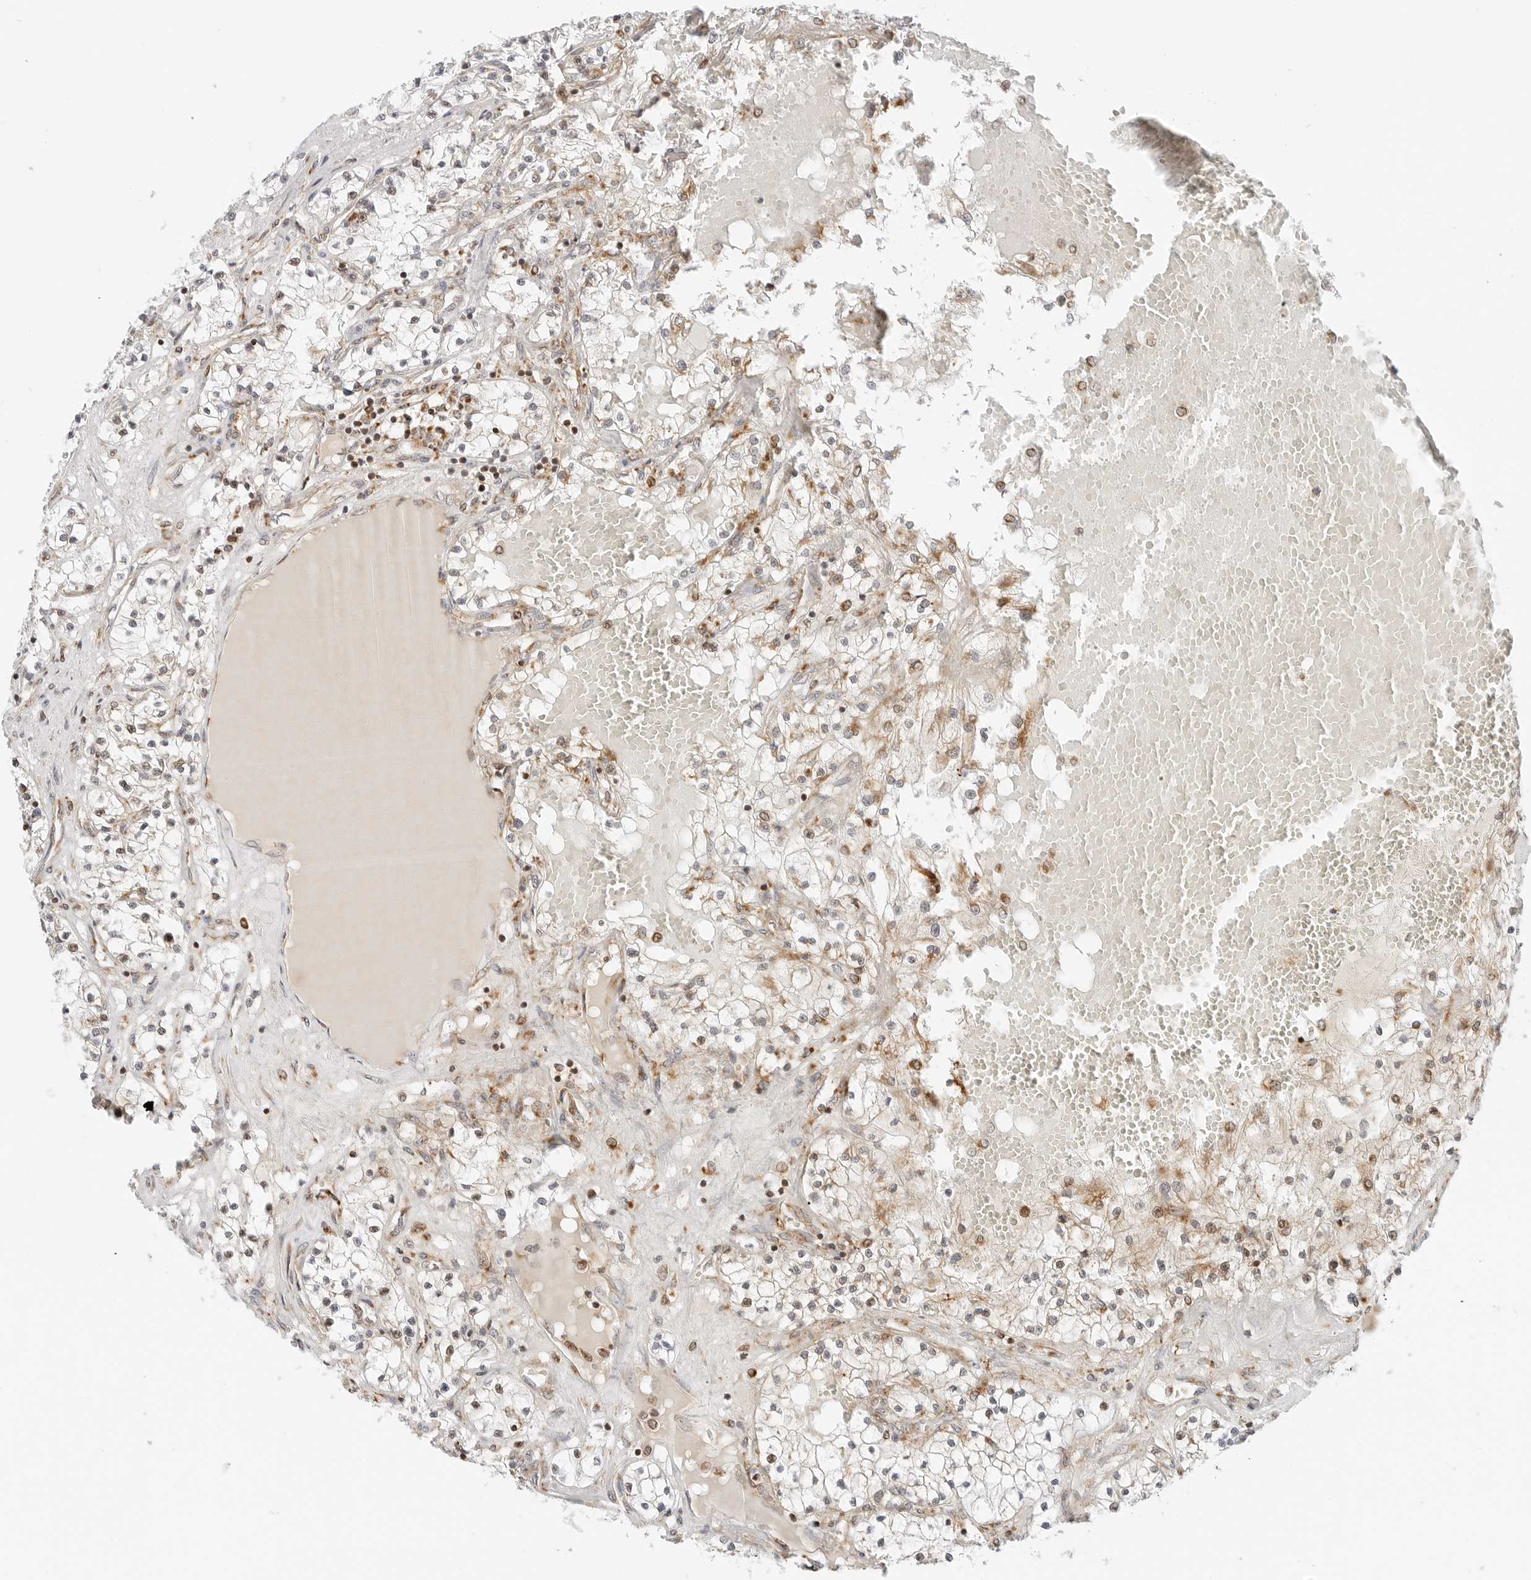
{"staining": {"intensity": "negative", "quantity": "none", "location": "none"}, "tissue": "renal cancer", "cell_type": "Tumor cells", "image_type": "cancer", "snomed": [{"axis": "morphology", "description": "Normal tissue, NOS"}, {"axis": "morphology", "description": "Adenocarcinoma, NOS"}, {"axis": "topography", "description": "Kidney"}], "caption": "The micrograph reveals no staining of tumor cells in renal cancer. (Stains: DAB (3,3'-diaminobenzidine) IHC with hematoxylin counter stain, Microscopy: brightfield microscopy at high magnification).", "gene": "DYRK4", "patient": {"sex": "male", "age": 68}}